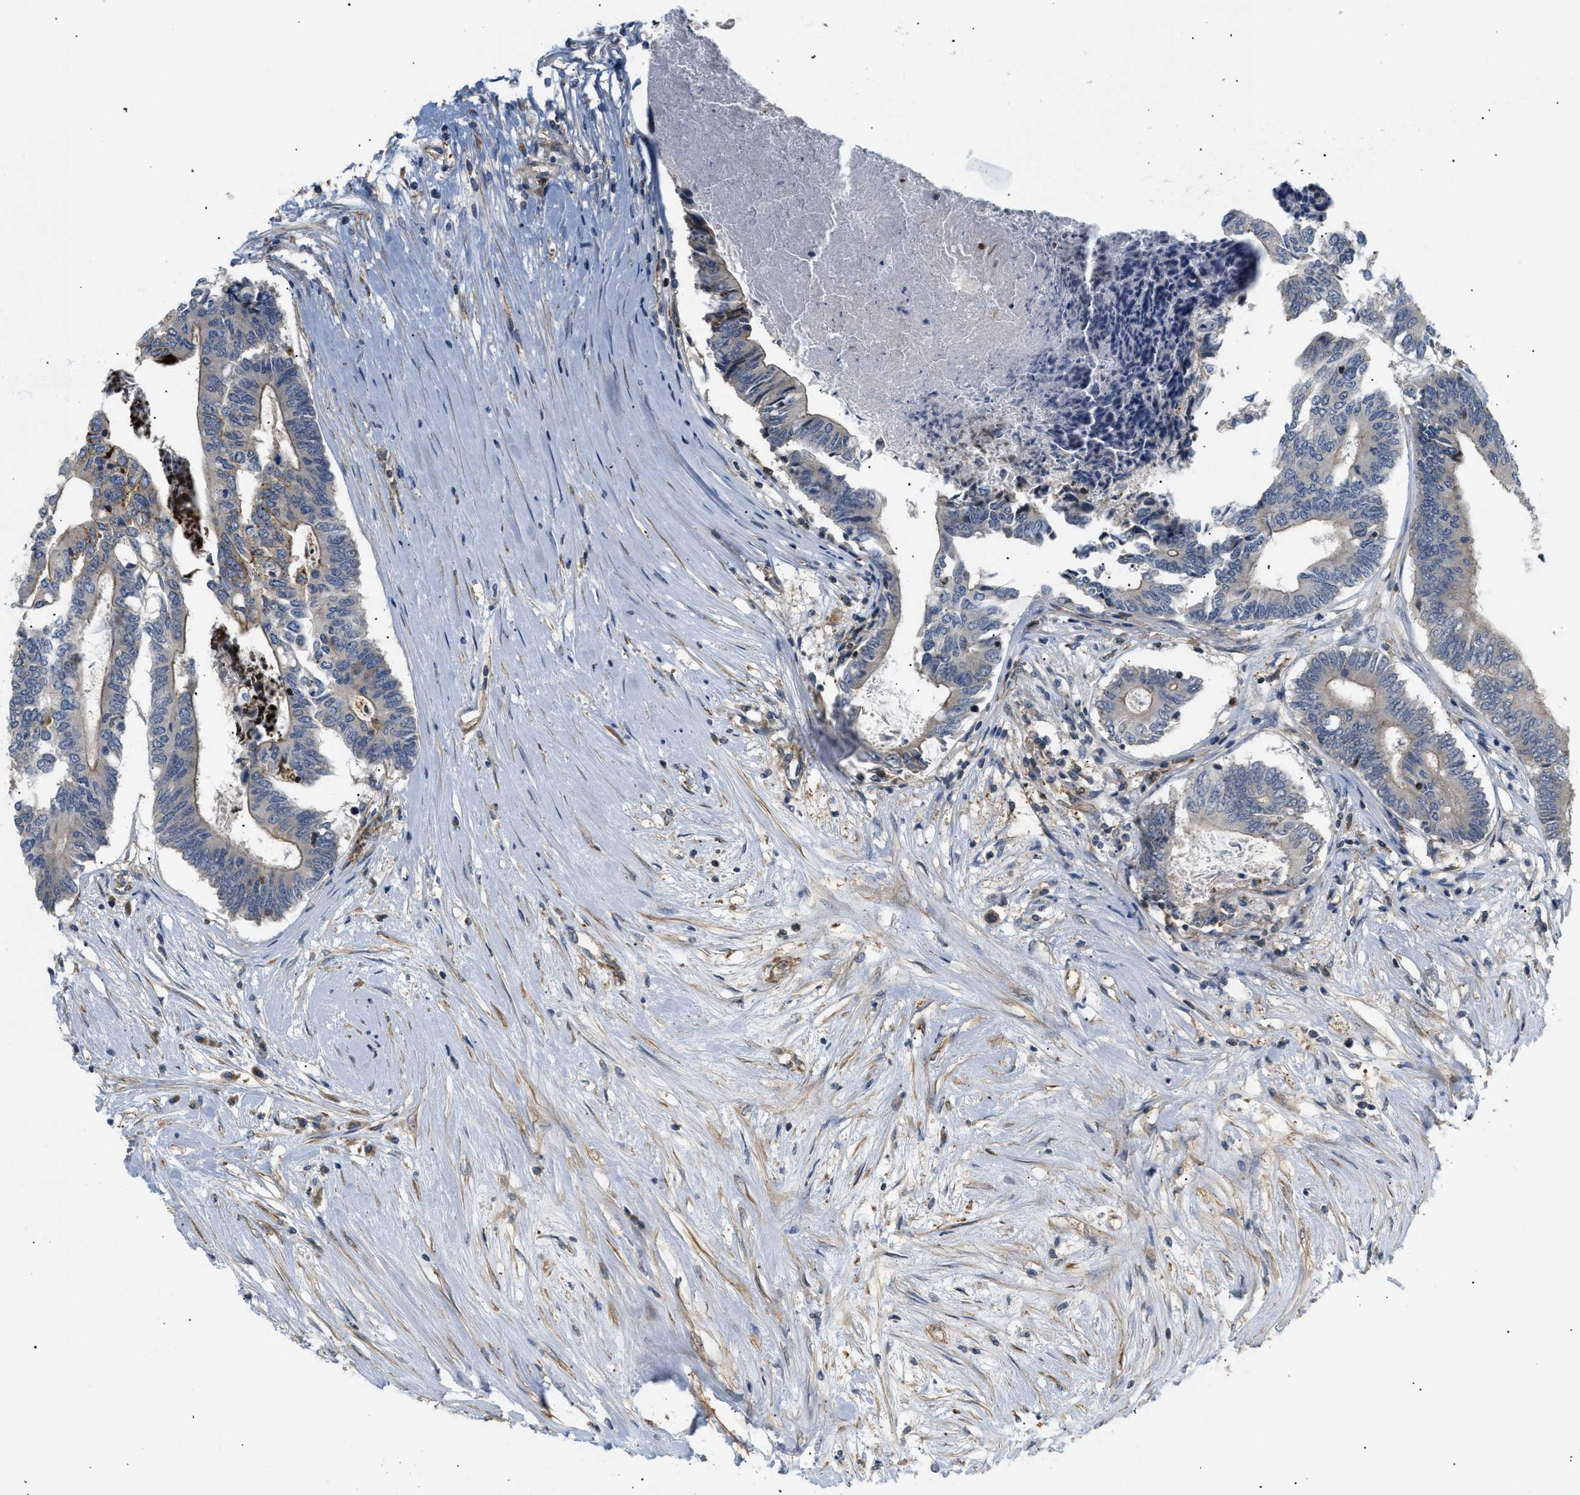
{"staining": {"intensity": "moderate", "quantity": "25%-75%", "location": "cytoplasmic/membranous"}, "tissue": "colorectal cancer", "cell_type": "Tumor cells", "image_type": "cancer", "snomed": [{"axis": "morphology", "description": "Adenocarcinoma, NOS"}, {"axis": "topography", "description": "Rectum"}], "caption": "A brown stain labels moderate cytoplasmic/membranous expression of a protein in human adenocarcinoma (colorectal) tumor cells.", "gene": "CORO2B", "patient": {"sex": "male", "age": 63}}